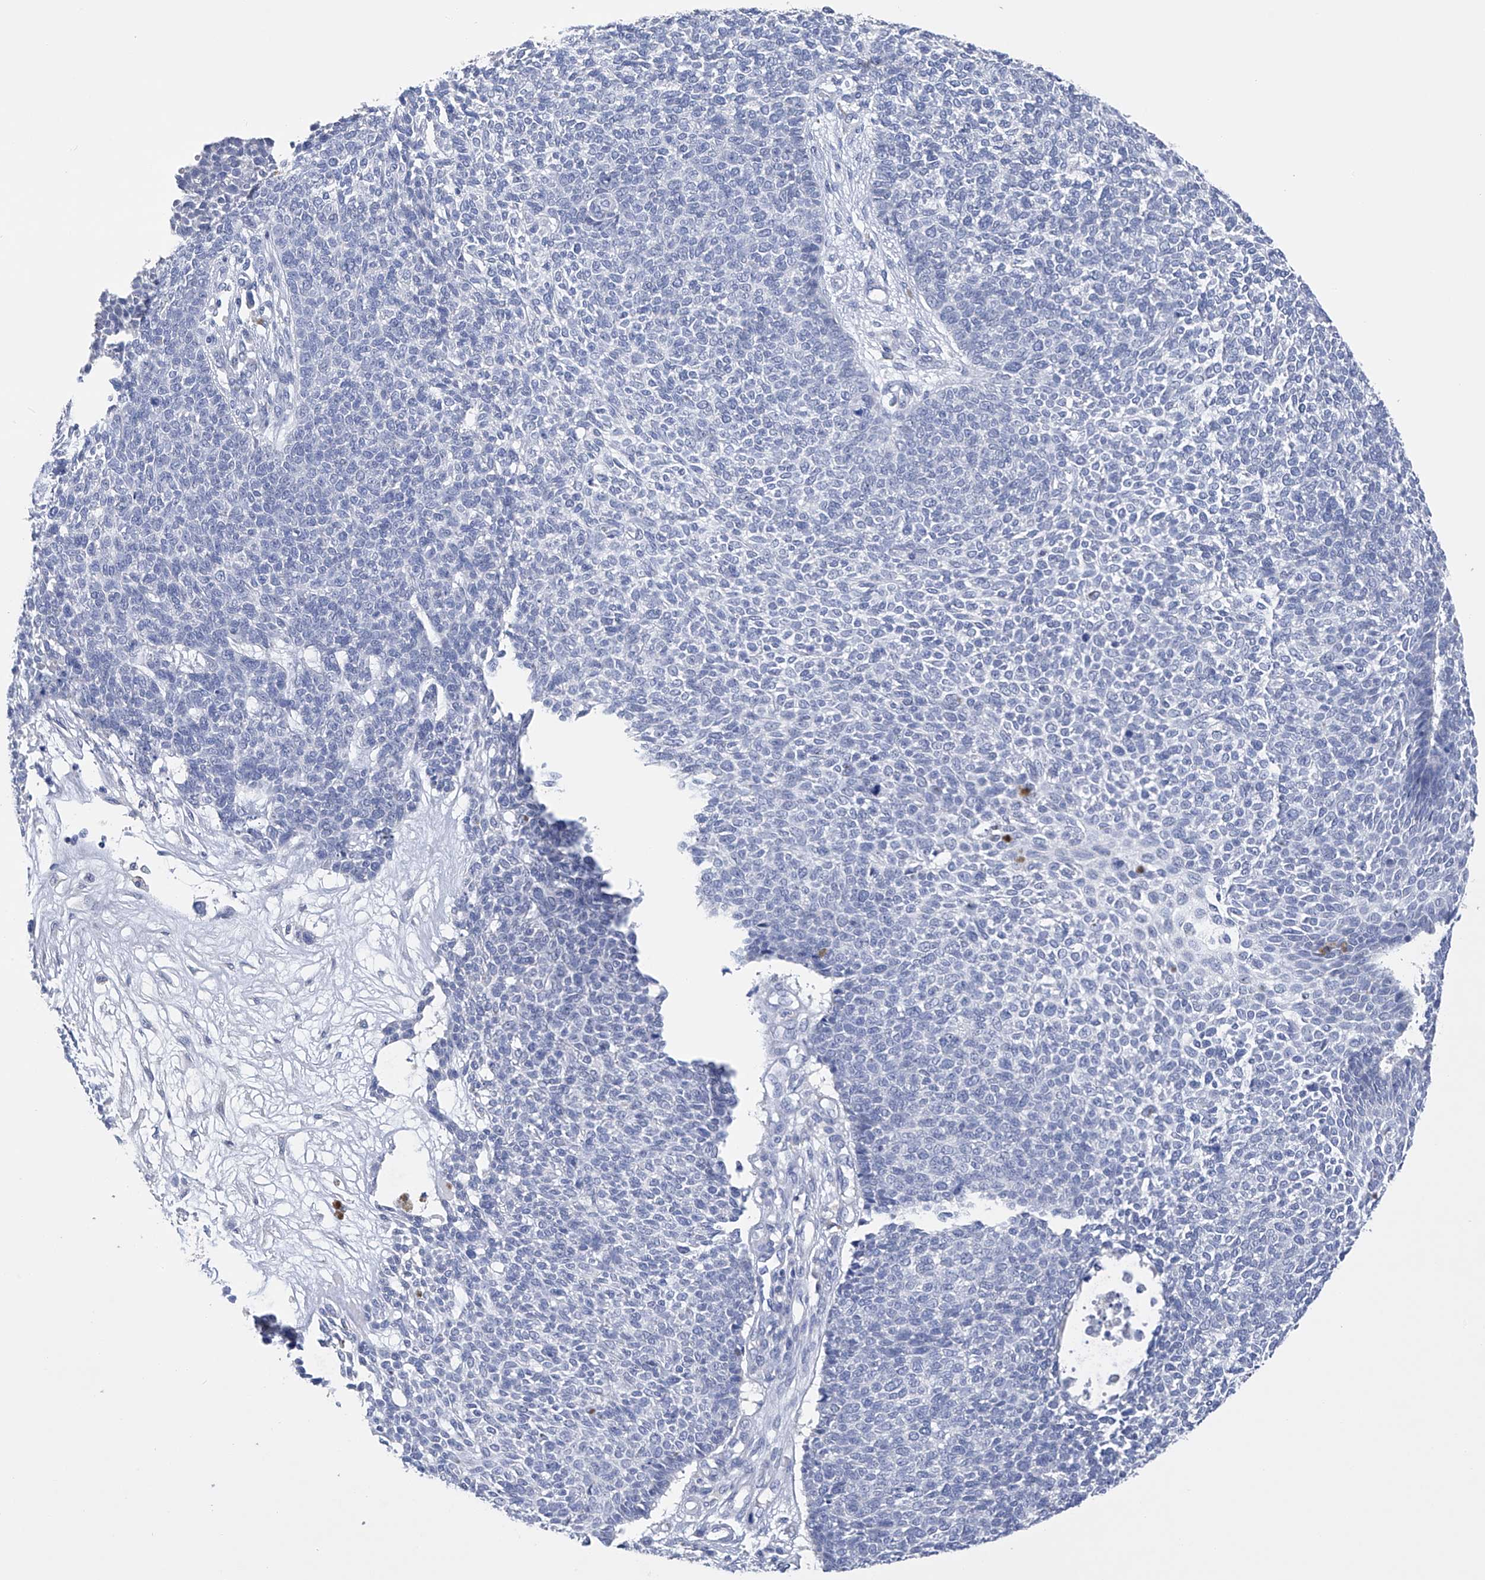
{"staining": {"intensity": "negative", "quantity": "none", "location": "none"}, "tissue": "skin cancer", "cell_type": "Tumor cells", "image_type": "cancer", "snomed": [{"axis": "morphology", "description": "Basal cell carcinoma"}, {"axis": "topography", "description": "Skin"}], "caption": "Immunohistochemical staining of human skin cancer (basal cell carcinoma) displays no significant expression in tumor cells. The staining is performed using DAB (3,3'-diaminobenzidine) brown chromogen with nuclei counter-stained in using hematoxylin.", "gene": "ADRA1A", "patient": {"sex": "female", "age": 84}}